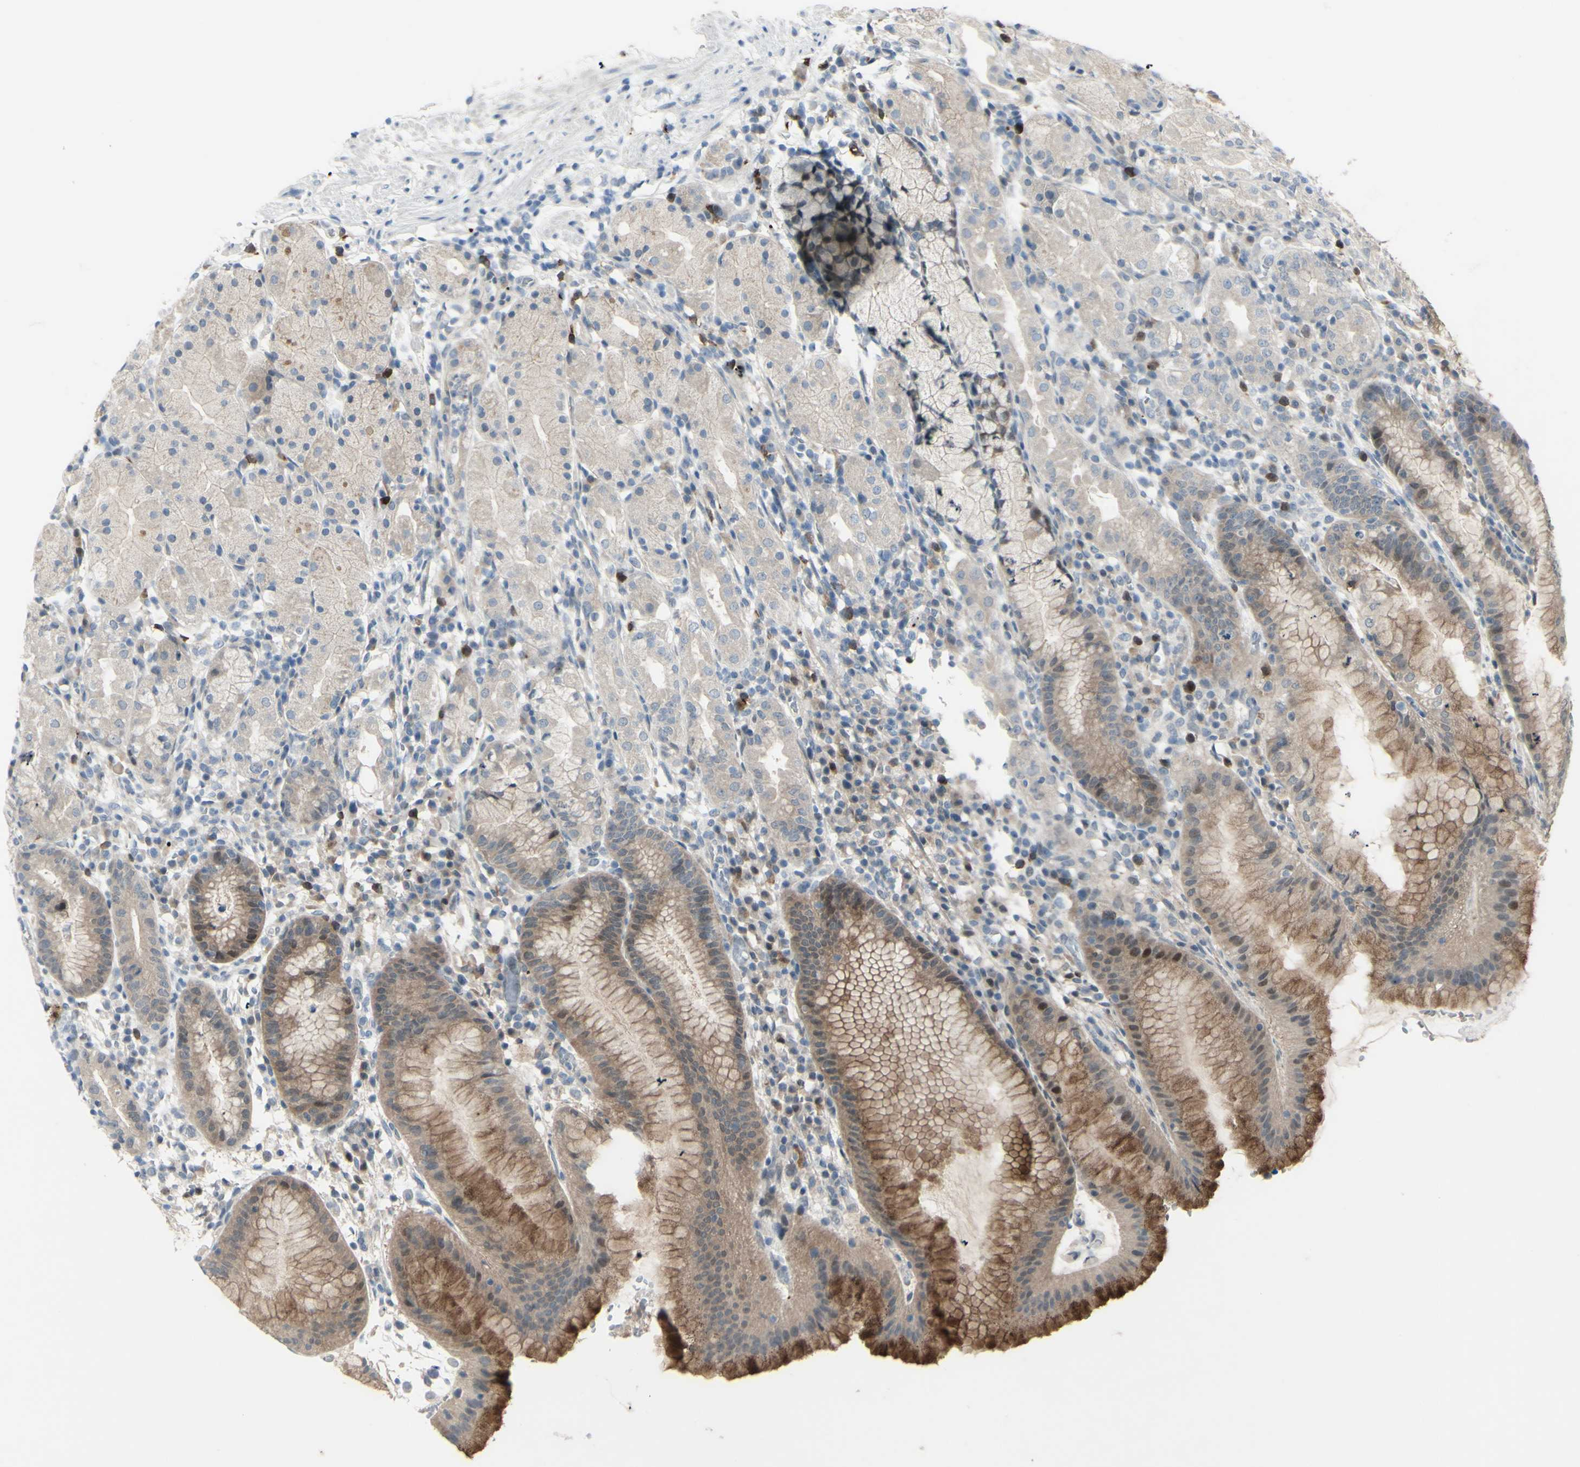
{"staining": {"intensity": "moderate", "quantity": "25%-75%", "location": "cytoplasmic/membranous"}, "tissue": "stomach", "cell_type": "Glandular cells", "image_type": "normal", "snomed": [{"axis": "morphology", "description": "Normal tissue, NOS"}, {"axis": "topography", "description": "Stomach"}, {"axis": "topography", "description": "Stomach, lower"}], "caption": "This histopathology image exhibits IHC staining of normal human stomach, with medium moderate cytoplasmic/membranous staining in about 25%-75% of glandular cells.", "gene": "ETNK1", "patient": {"sex": "female", "age": 75}}